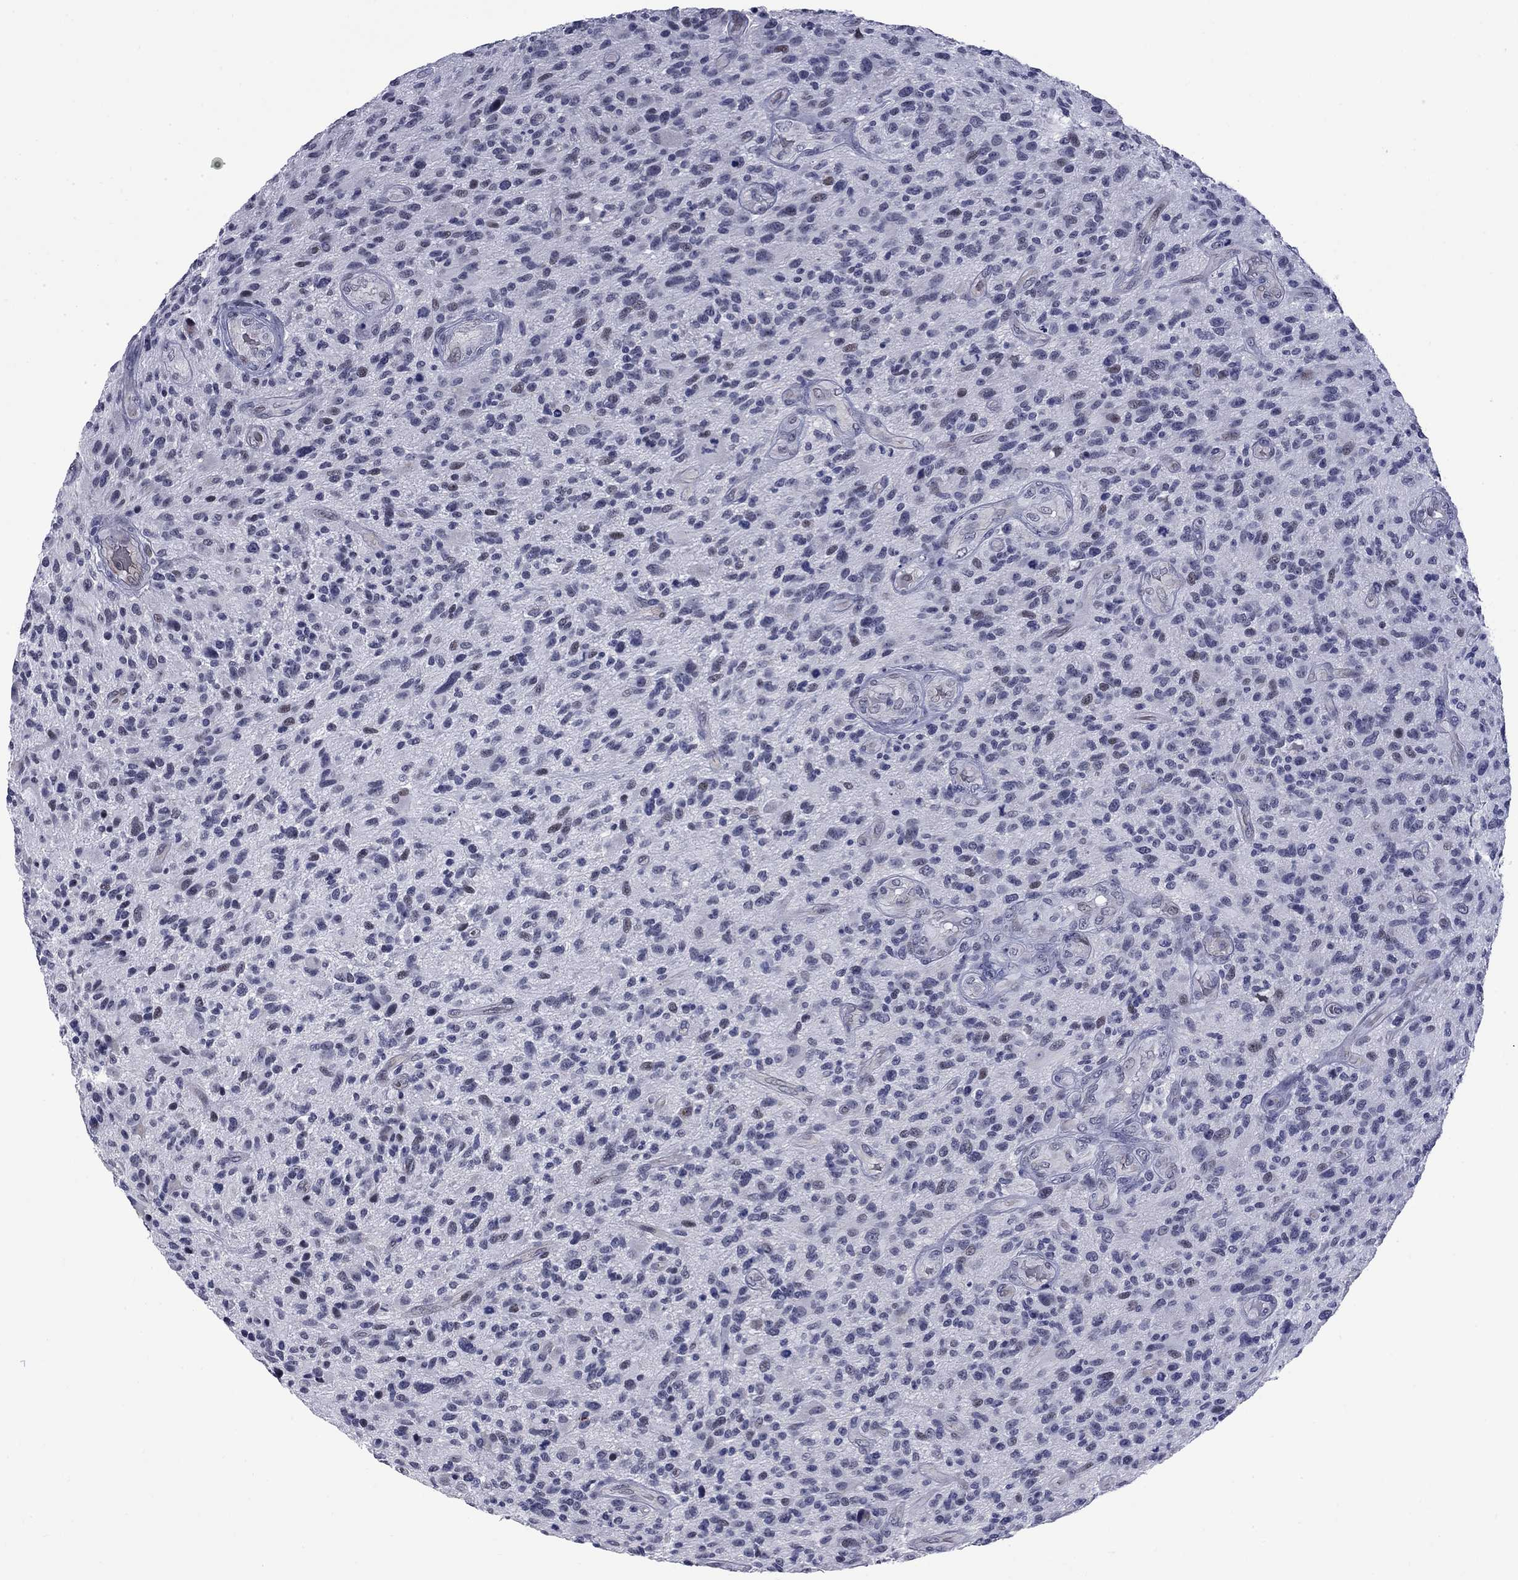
{"staining": {"intensity": "negative", "quantity": "none", "location": "none"}, "tissue": "glioma", "cell_type": "Tumor cells", "image_type": "cancer", "snomed": [{"axis": "morphology", "description": "Glioma, malignant, High grade"}, {"axis": "topography", "description": "Brain"}], "caption": "Immunohistochemistry (IHC) image of glioma stained for a protein (brown), which displays no staining in tumor cells.", "gene": "HTR4", "patient": {"sex": "male", "age": 47}}